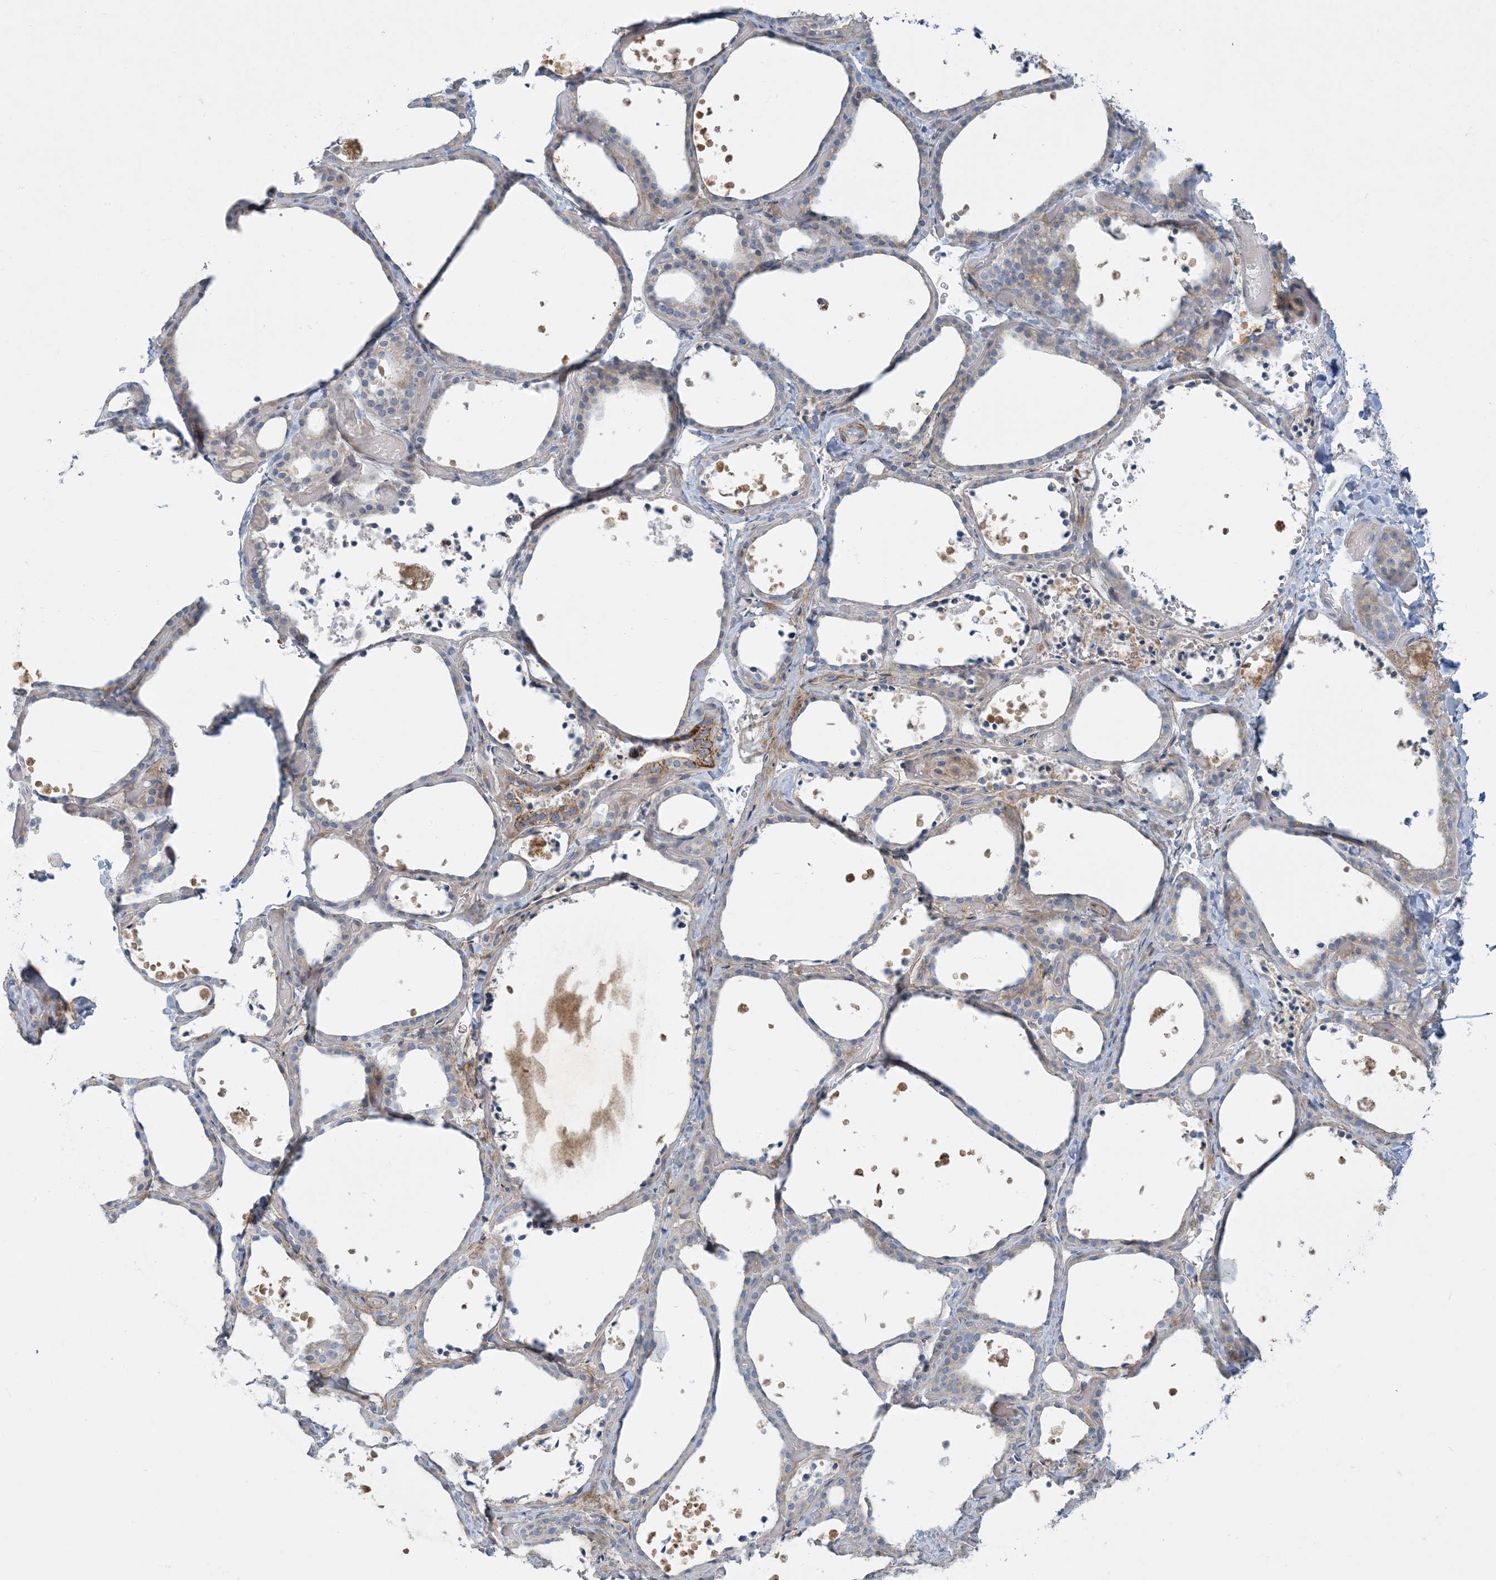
{"staining": {"intensity": "negative", "quantity": "none", "location": "none"}, "tissue": "thyroid gland", "cell_type": "Glandular cells", "image_type": "normal", "snomed": [{"axis": "morphology", "description": "Normal tissue, NOS"}, {"axis": "topography", "description": "Thyroid gland"}], "caption": "Normal thyroid gland was stained to show a protein in brown. There is no significant staining in glandular cells. (DAB IHC visualized using brightfield microscopy, high magnification).", "gene": "LTN1", "patient": {"sex": "female", "age": 44}}